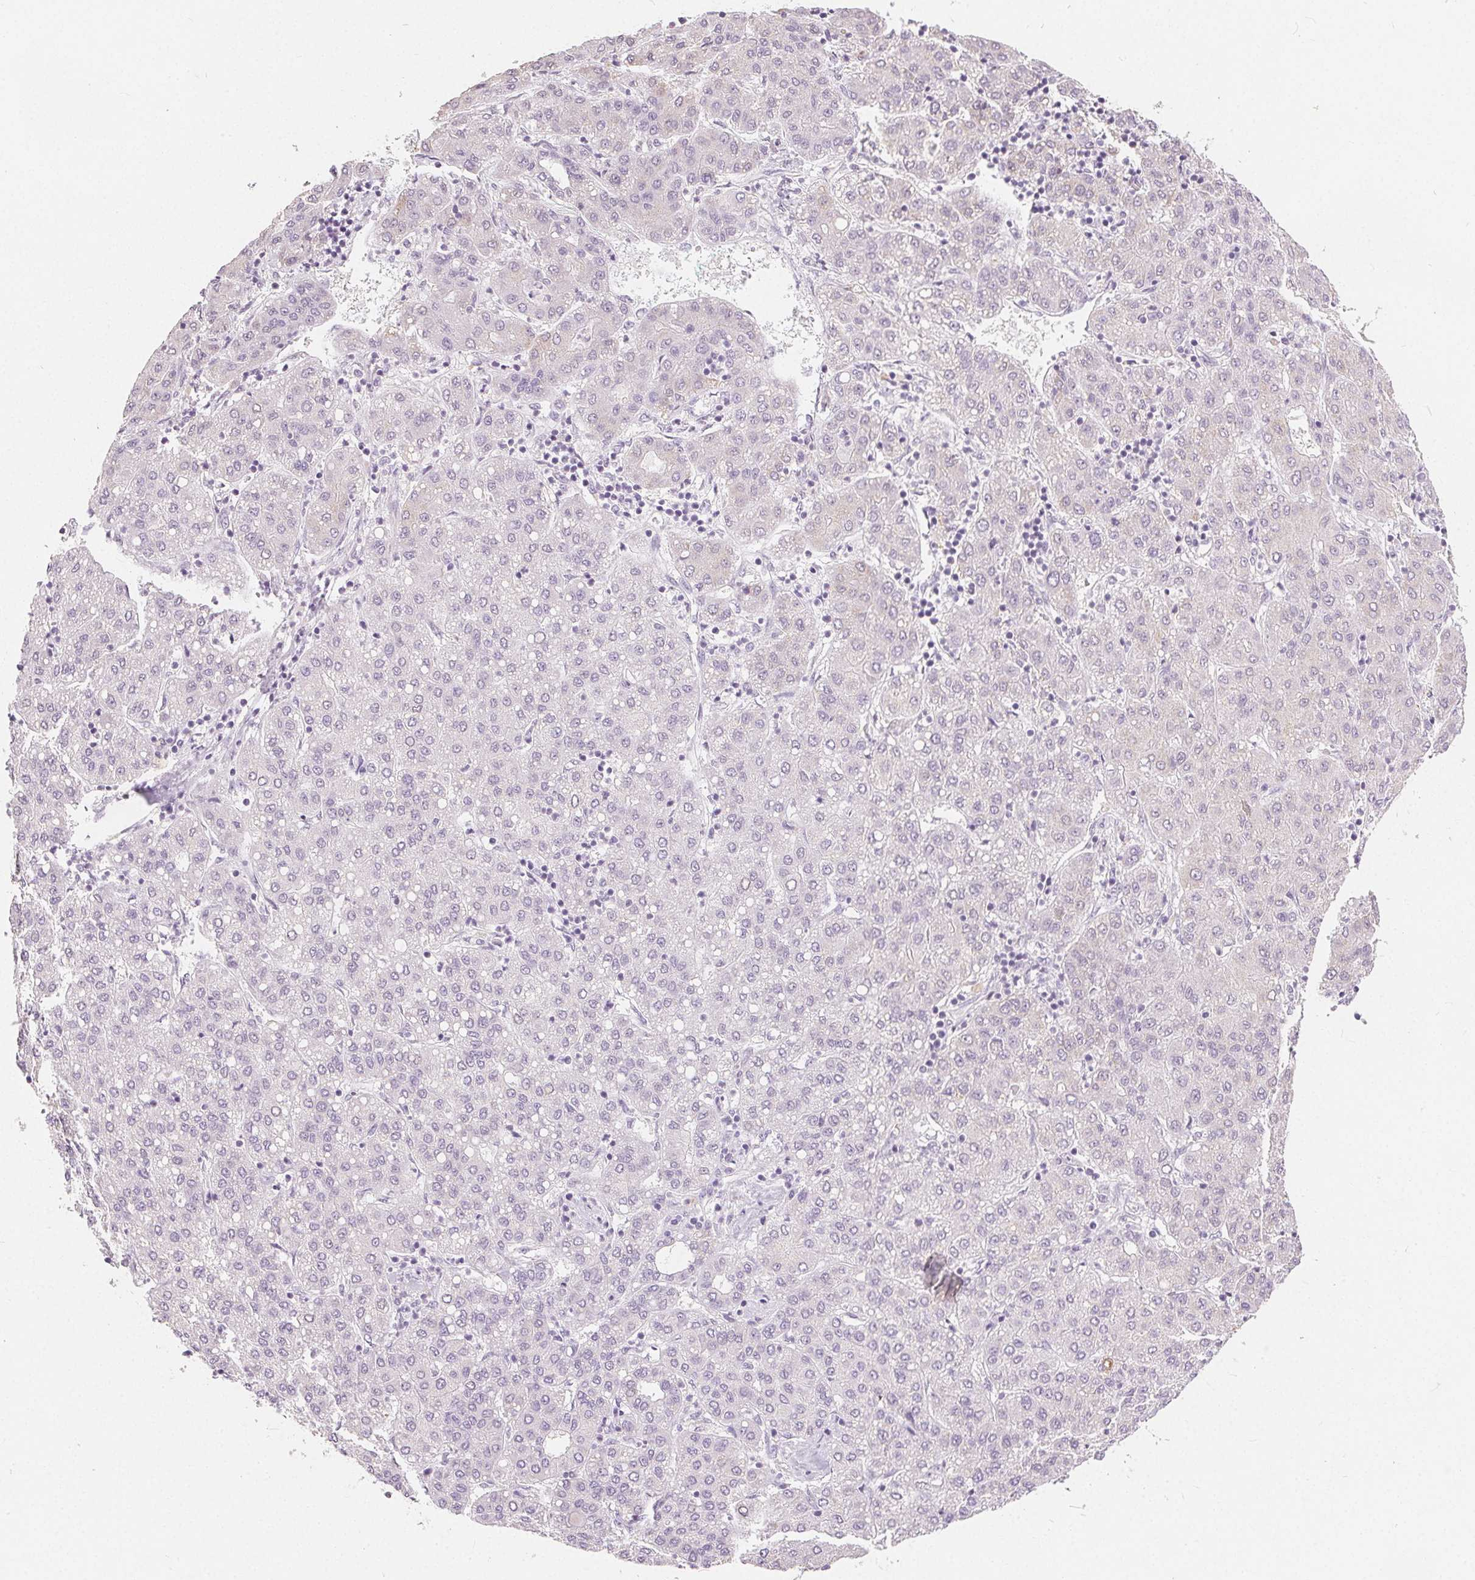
{"staining": {"intensity": "negative", "quantity": "none", "location": "none"}, "tissue": "liver cancer", "cell_type": "Tumor cells", "image_type": "cancer", "snomed": [{"axis": "morphology", "description": "Carcinoma, Hepatocellular, NOS"}, {"axis": "topography", "description": "Liver"}], "caption": "IHC photomicrograph of human hepatocellular carcinoma (liver) stained for a protein (brown), which shows no positivity in tumor cells. (Brightfield microscopy of DAB immunohistochemistry at high magnification).", "gene": "CA12", "patient": {"sex": "male", "age": 65}}